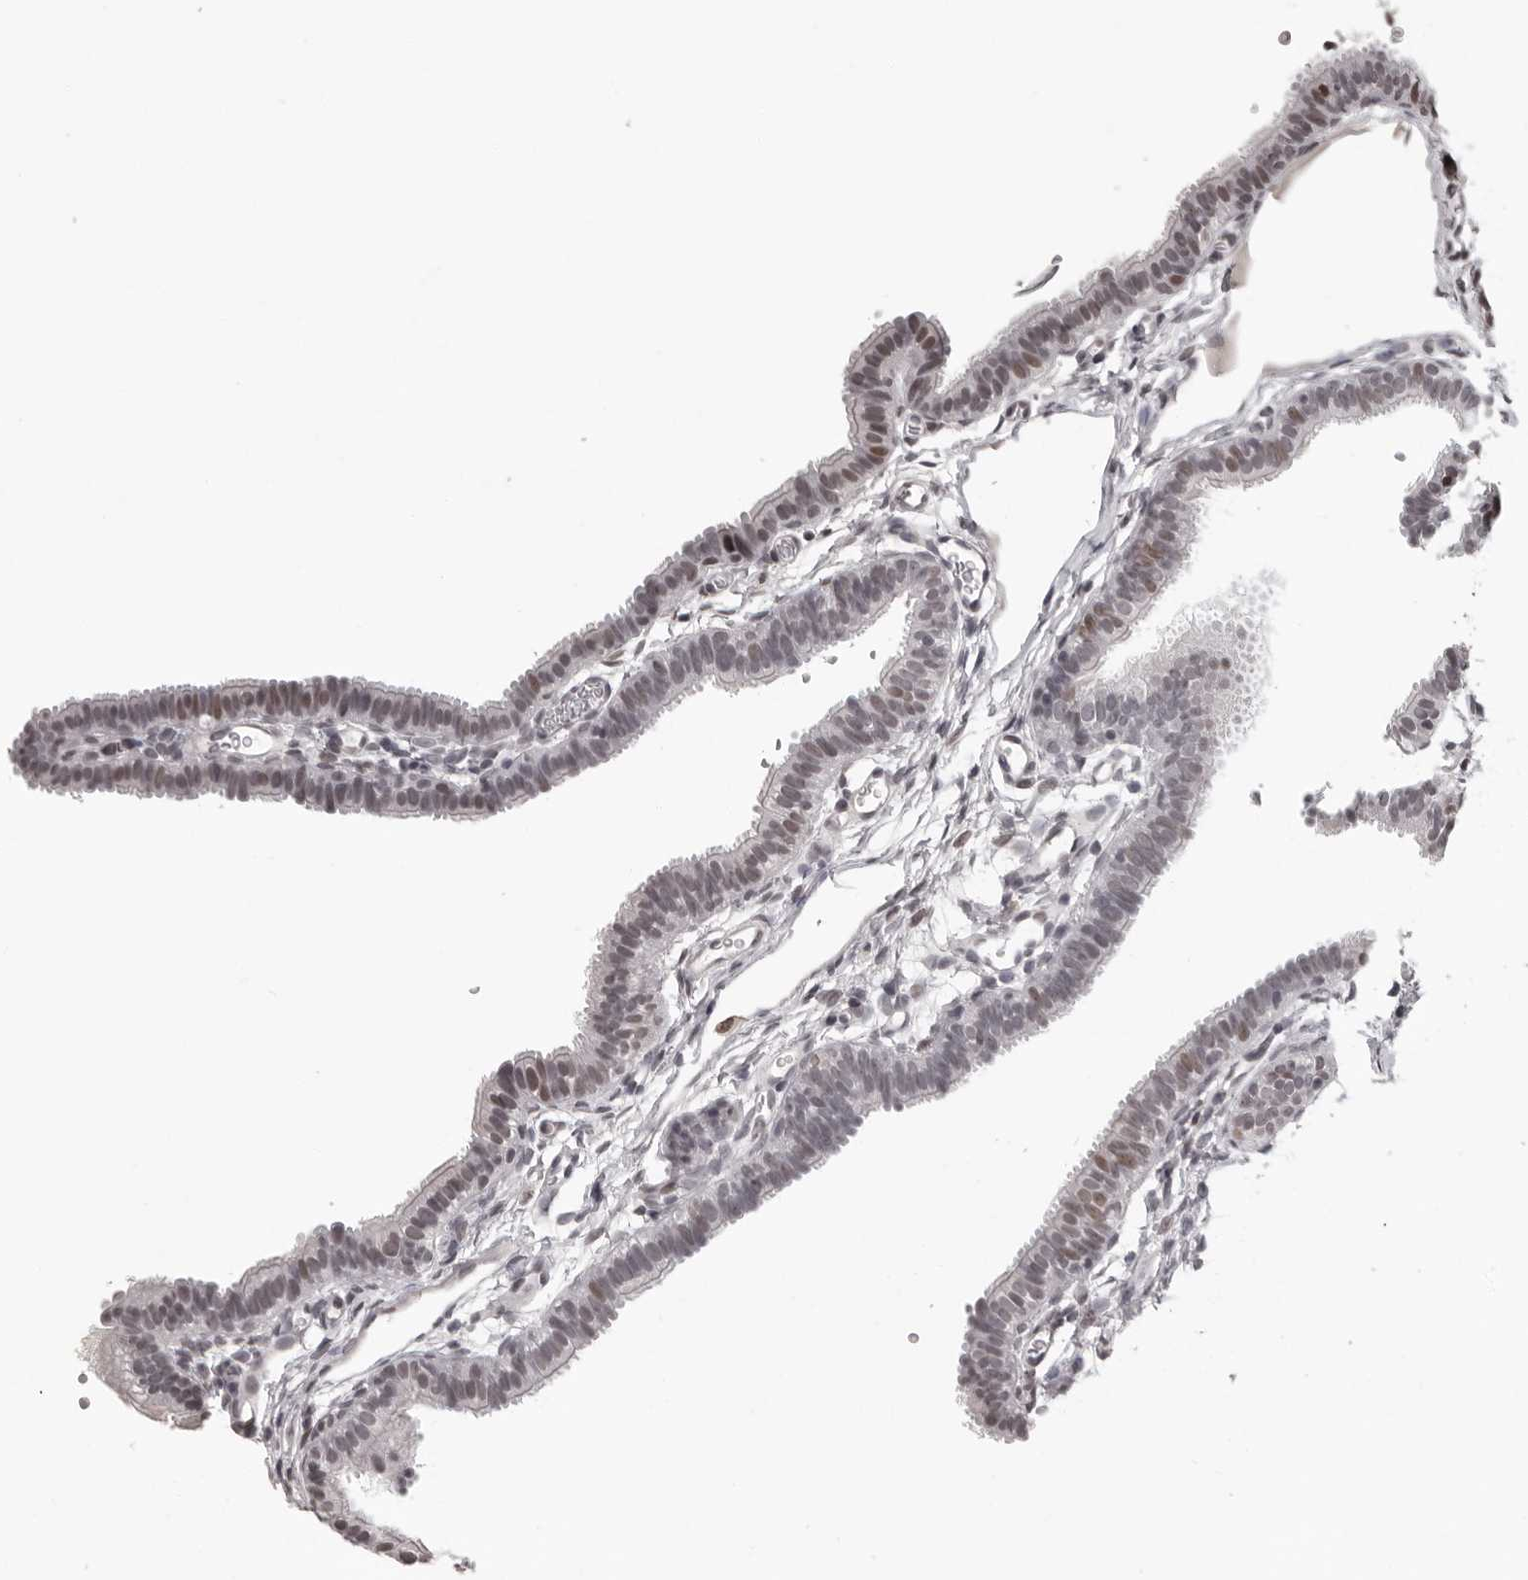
{"staining": {"intensity": "weak", "quantity": "25%-75%", "location": "nuclear"}, "tissue": "fallopian tube", "cell_type": "Glandular cells", "image_type": "normal", "snomed": [{"axis": "morphology", "description": "Normal tissue, NOS"}, {"axis": "topography", "description": "Fallopian tube"}, {"axis": "topography", "description": "Placenta"}], "caption": "Protein expression analysis of unremarkable fallopian tube reveals weak nuclear positivity in about 25%-75% of glandular cells. (DAB IHC with brightfield microscopy, high magnification).", "gene": "ORC1", "patient": {"sex": "female", "age": 34}}